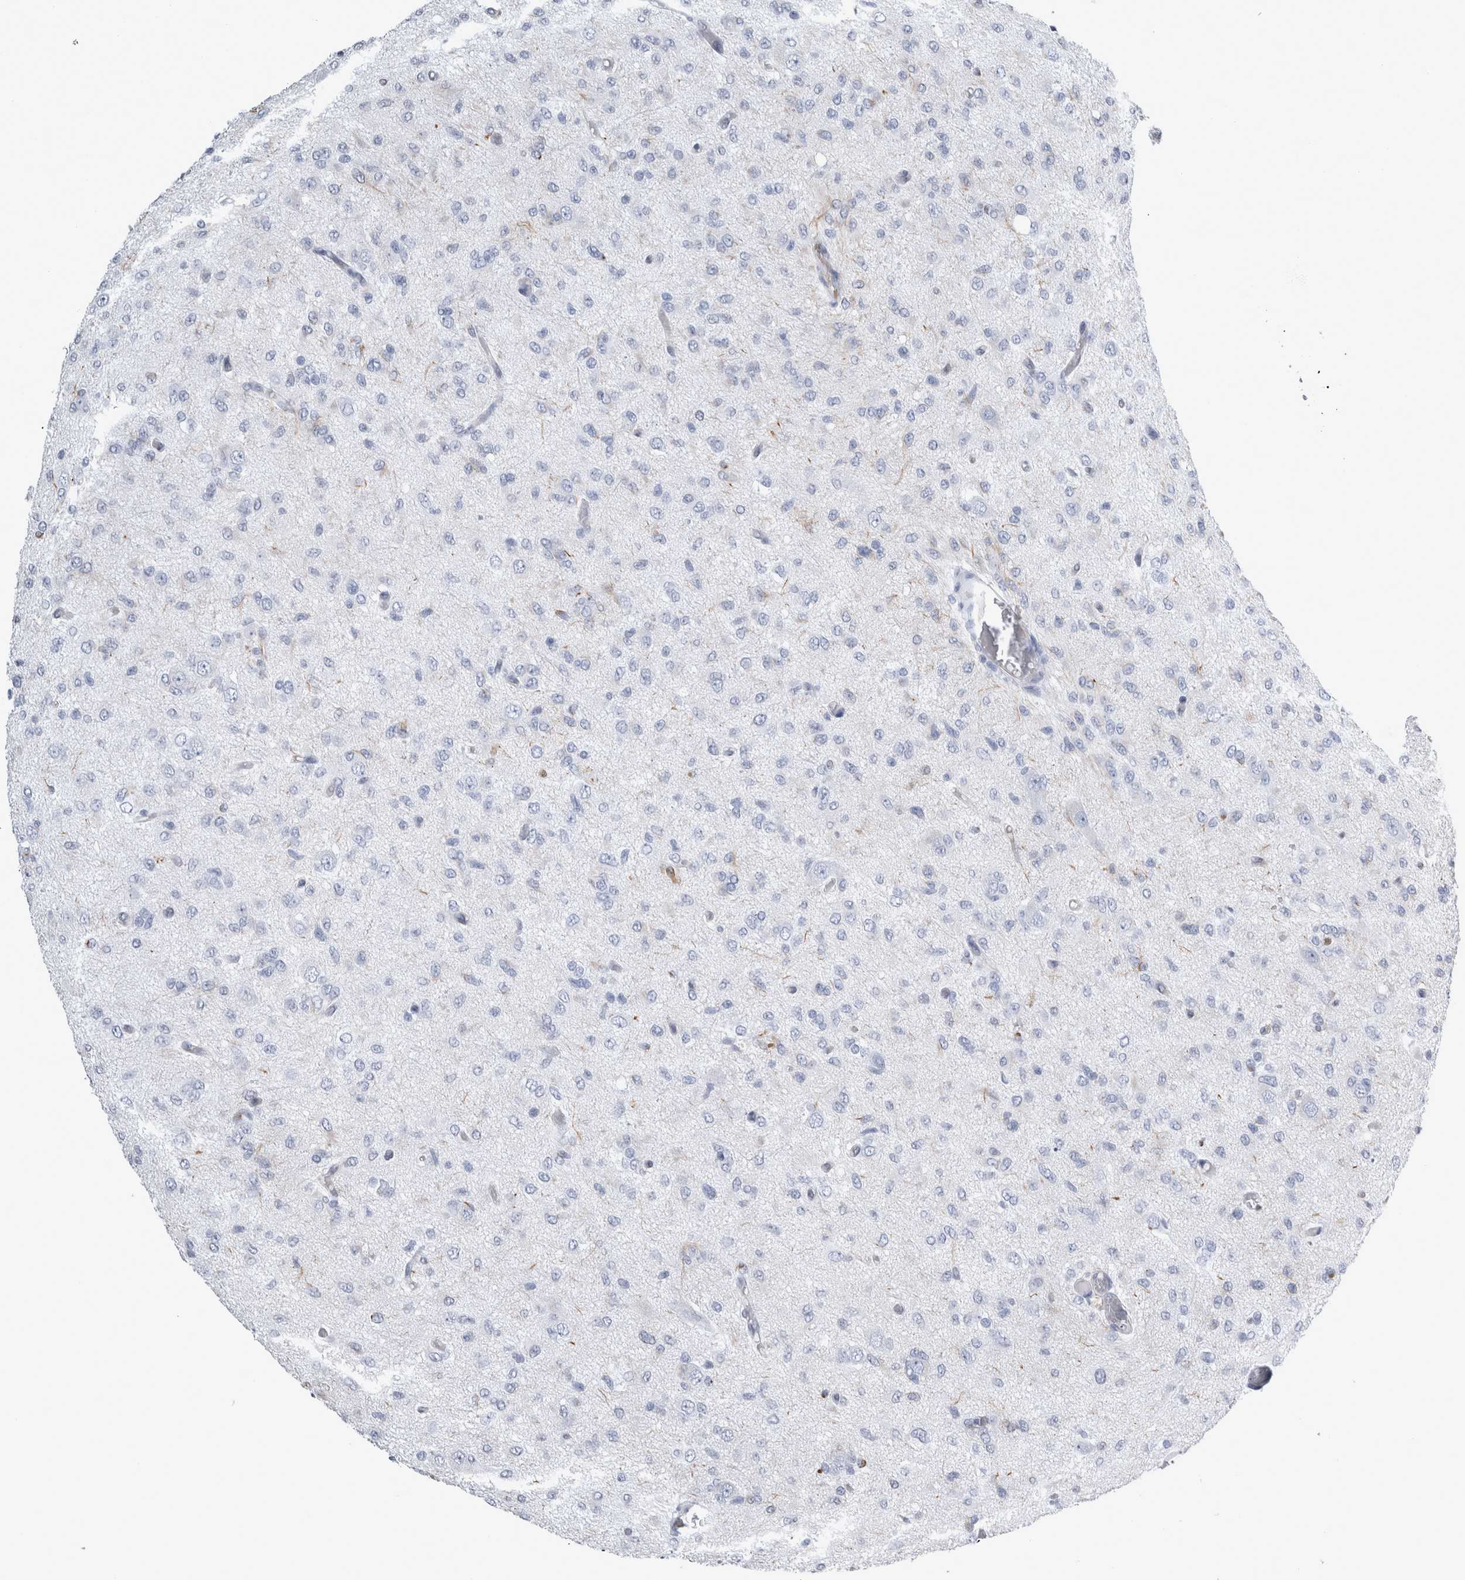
{"staining": {"intensity": "negative", "quantity": "none", "location": "none"}, "tissue": "glioma", "cell_type": "Tumor cells", "image_type": "cancer", "snomed": [{"axis": "morphology", "description": "Glioma, malignant, High grade"}, {"axis": "topography", "description": "Brain"}], "caption": "Immunohistochemistry of malignant glioma (high-grade) exhibits no expression in tumor cells.", "gene": "VWDE", "patient": {"sex": "female", "age": 59}}